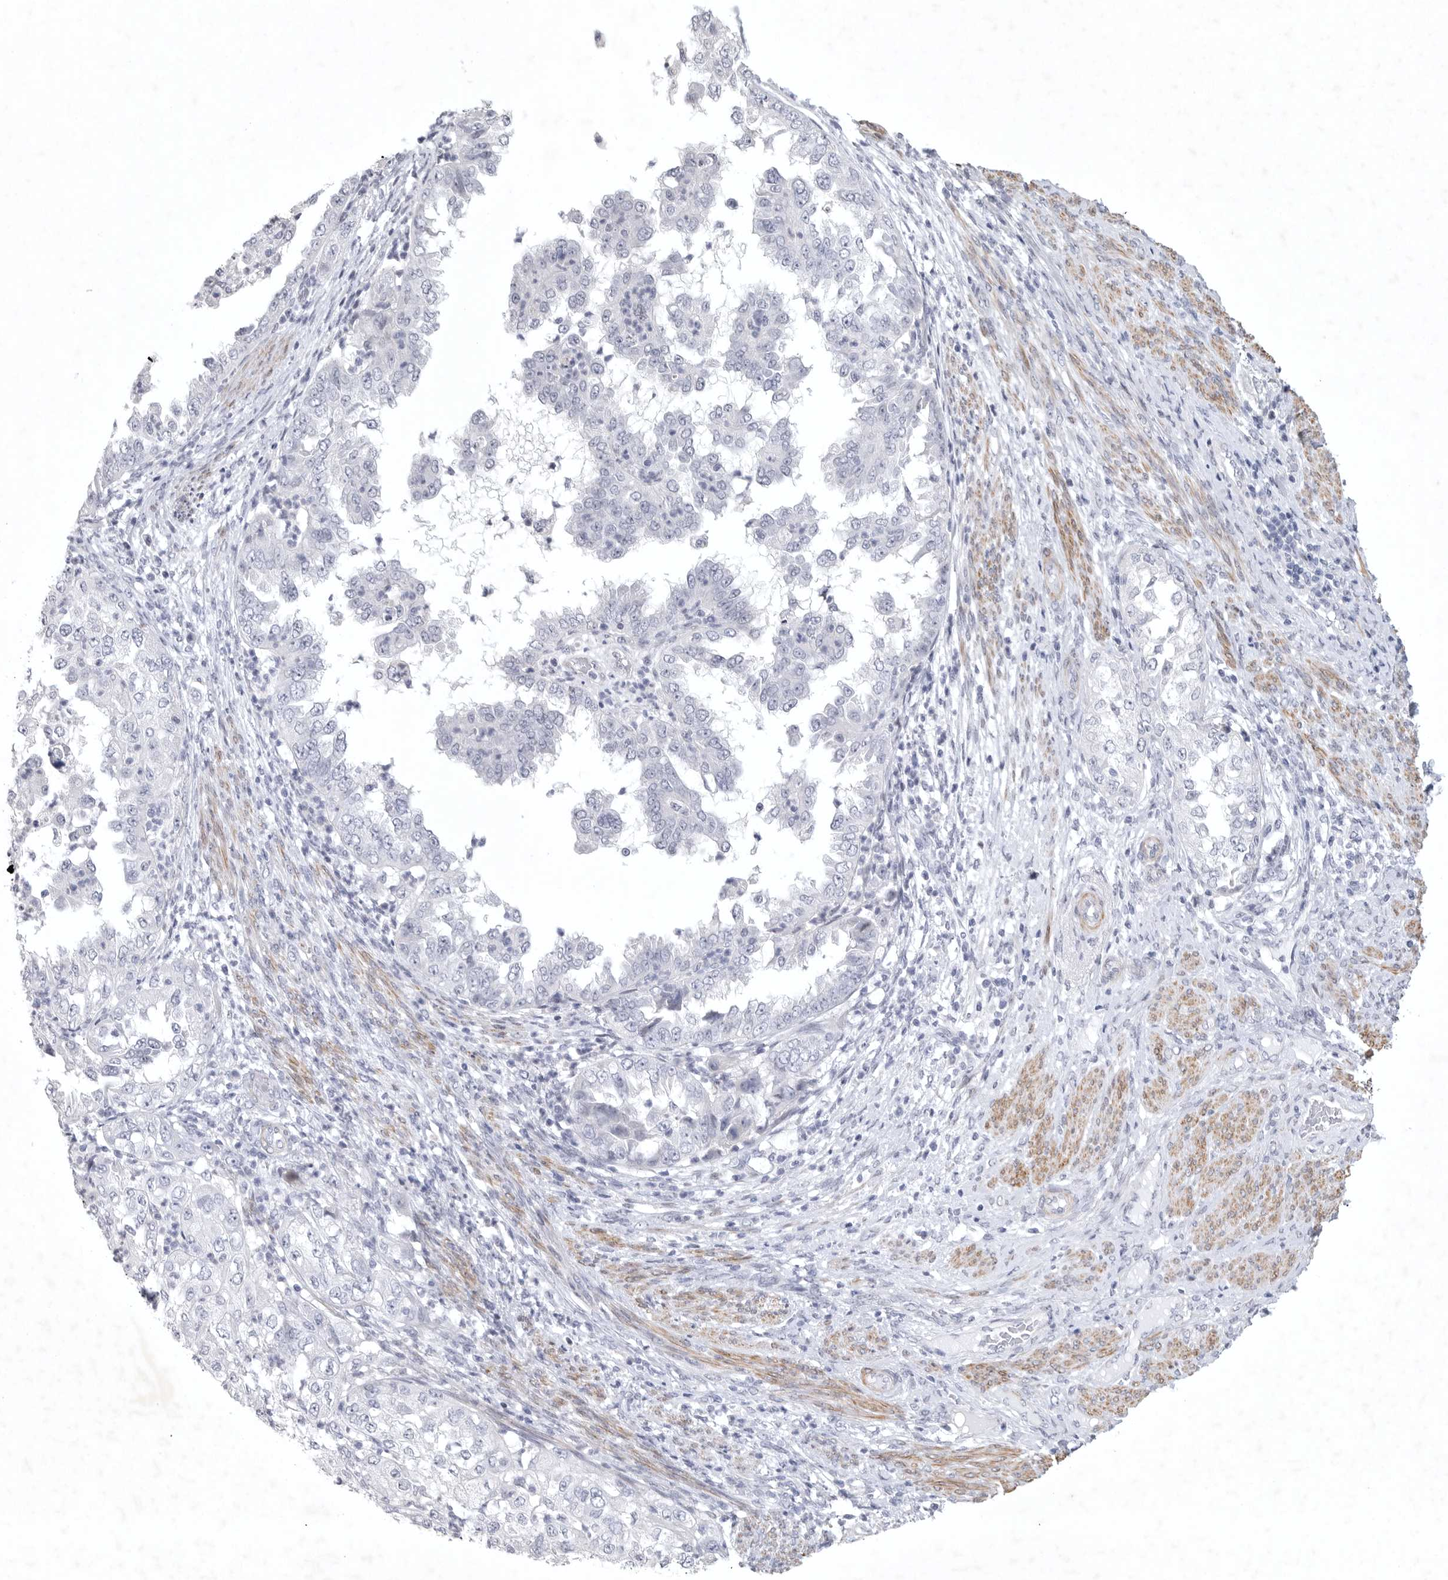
{"staining": {"intensity": "negative", "quantity": "none", "location": "none"}, "tissue": "endometrial cancer", "cell_type": "Tumor cells", "image_type": "cancer", "snomed": [{"axis": "morphology", "description": "Adenocarcinoma, NOS"}, {"axis": "topography", "description": "Endometrium"}], "caption": "High magnification brightfield microscopy of endometrial cancer (adenocarcinoma) stained with DAB (brown) and counterstained with hematoxylin (blue): tumor cells show no significant staining. (Stains: DAB (3,3'-diaminobenzidine) immunohistochemistry with hematoxylin counter stain, Microscopy: brightfield microscopy at high magnification).", "gene": "TNR", "patient": {"sex": "female", "age": 85}}